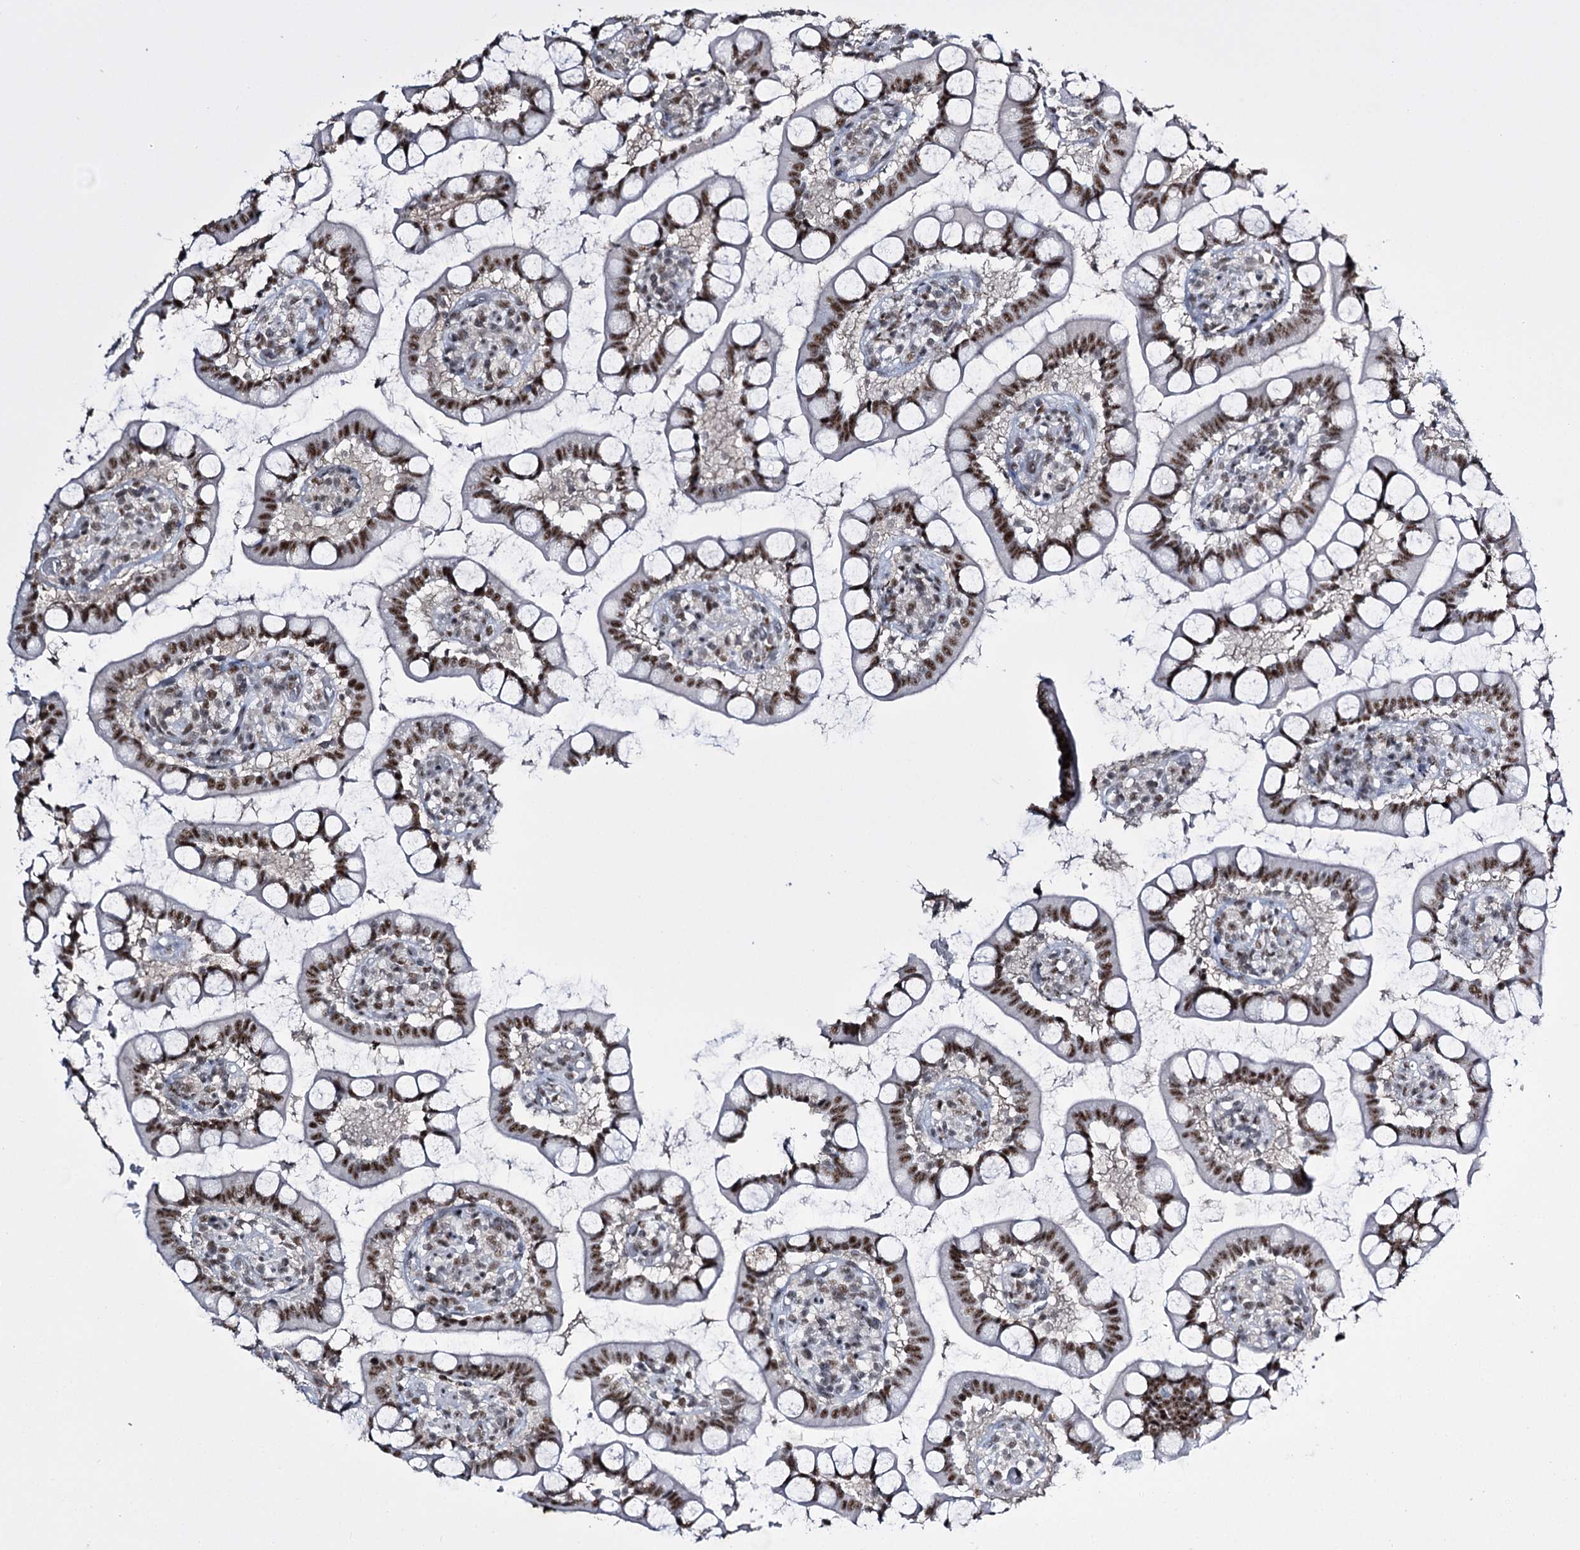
{"staining": {"intensity": "strong", "quantity": ">75%", "location": "nuclear"}, "tissue": "small intestine", "cell_type": "Glandular cells", "image_type": "normal", "snomed": [{"axis": "morphology", "description": "Normal tissue, NOS"}, {"axis": "topography", "description": "Small intestine"}], "caption": "Immunohistochemical staining of normal human small intestine displays >75% levels of strong nuclear protein expression in about >75% of glandular cells.", "gene": "PRPF40A", "patient": {"sex": "male", "age": 52}}